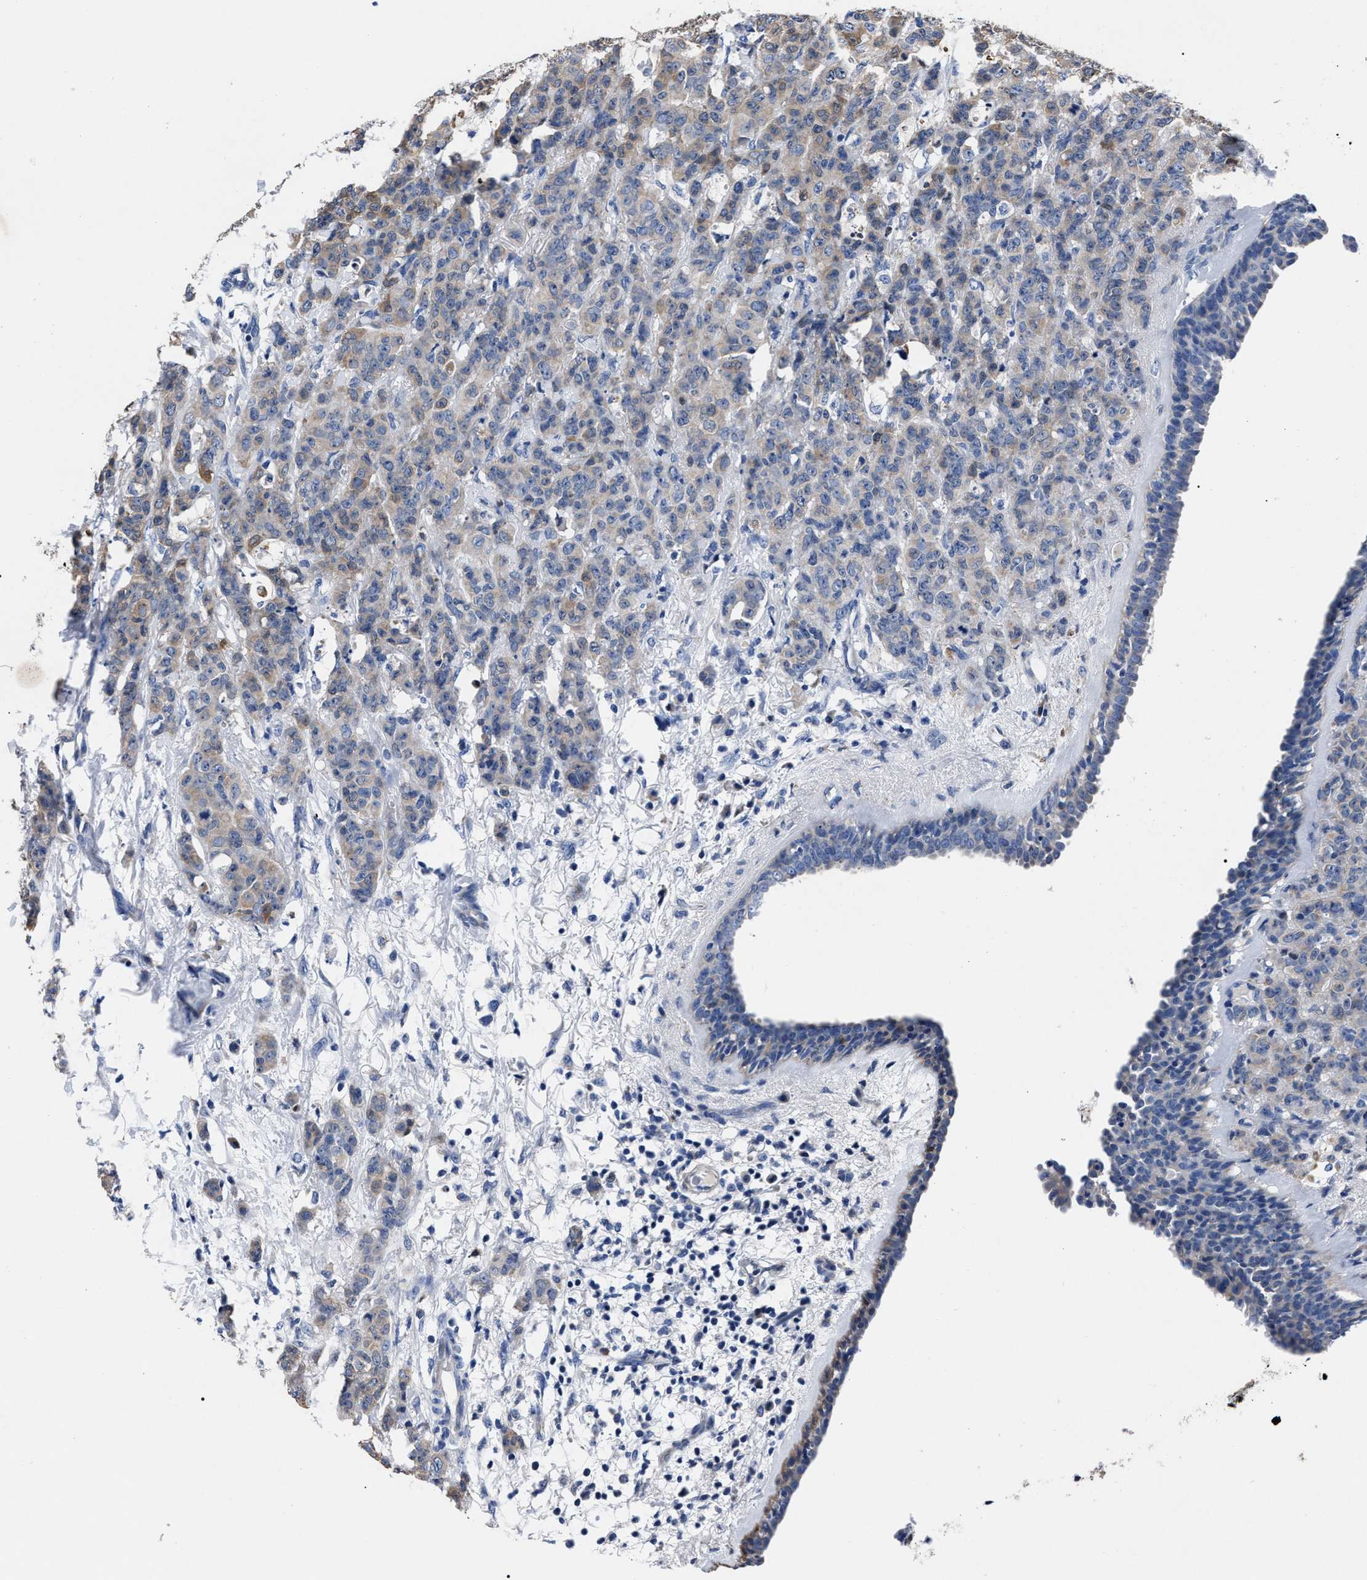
{"staining": {"intensity": "weak", "quantity": "25%-75%", "location": "cytoplasmic/membranous"}, "tissue": "breast cancer", "cell_type": "Tumor cells", "image_type": "cancer", "snomed": [{"axis": "morphology", "description": "Normal tissue, NOS"}, {"axis": "morphology", "description": "Duct carcinoma"}, {"axis": "topography", "description": "Breast"}], "caption": "Breast cancer (intraductal carcinoma) tissue shows weak cytoplasmic/membranous staining in approximately 25%-75% of tumor cells (DAB (3,3'-diaminobenzidine) IHC with brightfield microscopy, high magnification).", "gene": "MOV10L1", "patient": {"sex": "female", "age": 40}}